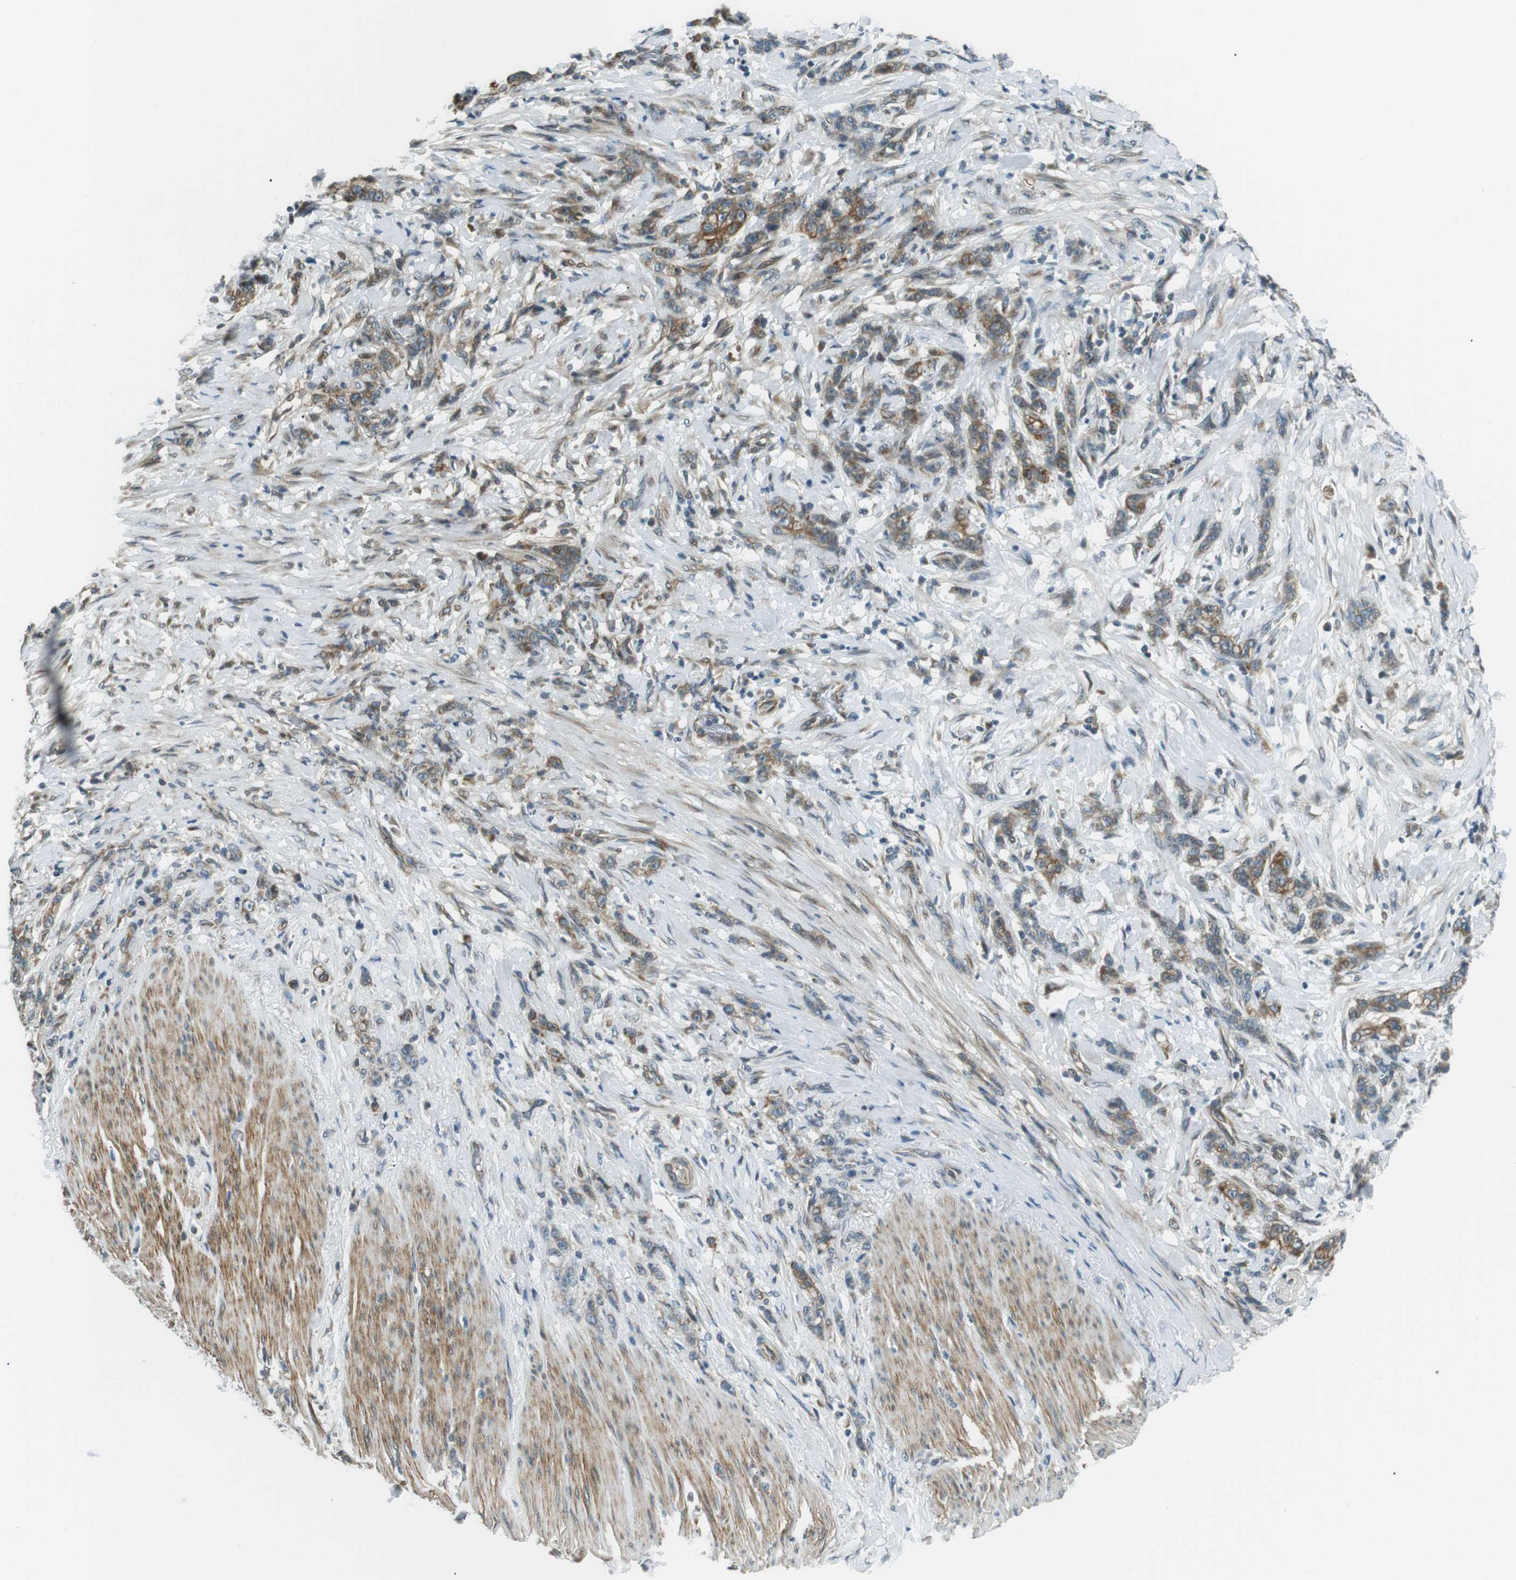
{"staining": {"intensity": "moderate", "quantity": ">75%", "location": "cytoplasmic/membranous"}, "tissue": "stomach cancer", "cell_type": "Tumor cells", "image_type": "cancer", "snomed": [{"axis": "morphology", "description": "Adenocarcinoma, NOS"}, {"axis": "topography", "description": "Stomach, lower"}], "caption": "Protein staining of stomach adenocarcinoma tissue reveals moderate cytoplasmic/membranous staining in about >75% of tumor cells.", "gene": "TMEM74", "patient": {"sex": "male", "age": 88}}